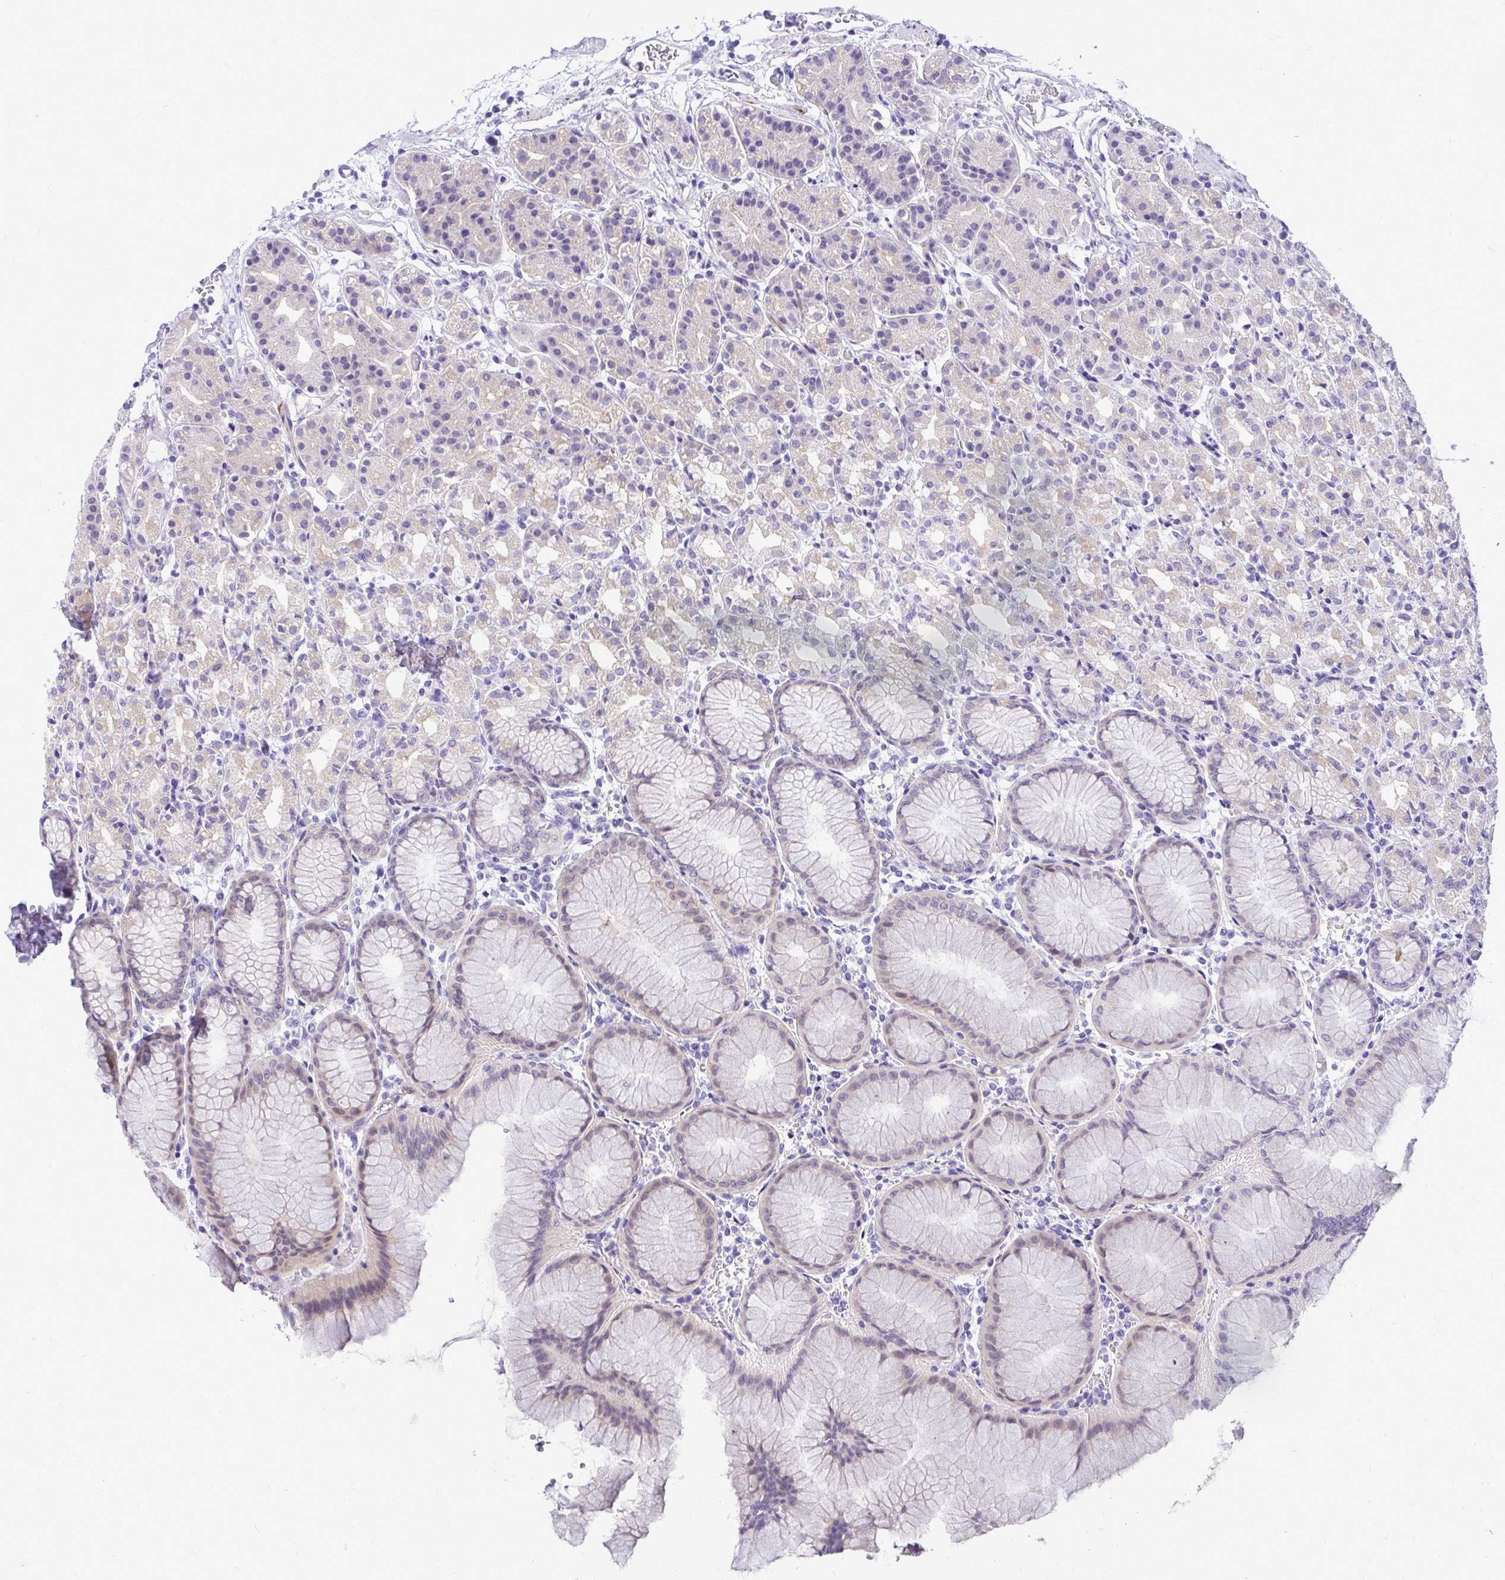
{"staining": {"intensity": "negative", "quantity": "none", "location": "none"}, "tissue": "stomach", "cell_type": "Glandular cells", "image_type": "normal", "snomed": [{"axis": "morphology", "description": "Normal tissue, NOS"}, {"axis": "topography", "description": "Stomach"}], "caption": "Protein analysis of unremarkable stomach shows no significant expression in glandular cells.", "gene": "ZSWIM9", "patient": {"sex": "female", "age": 57}}